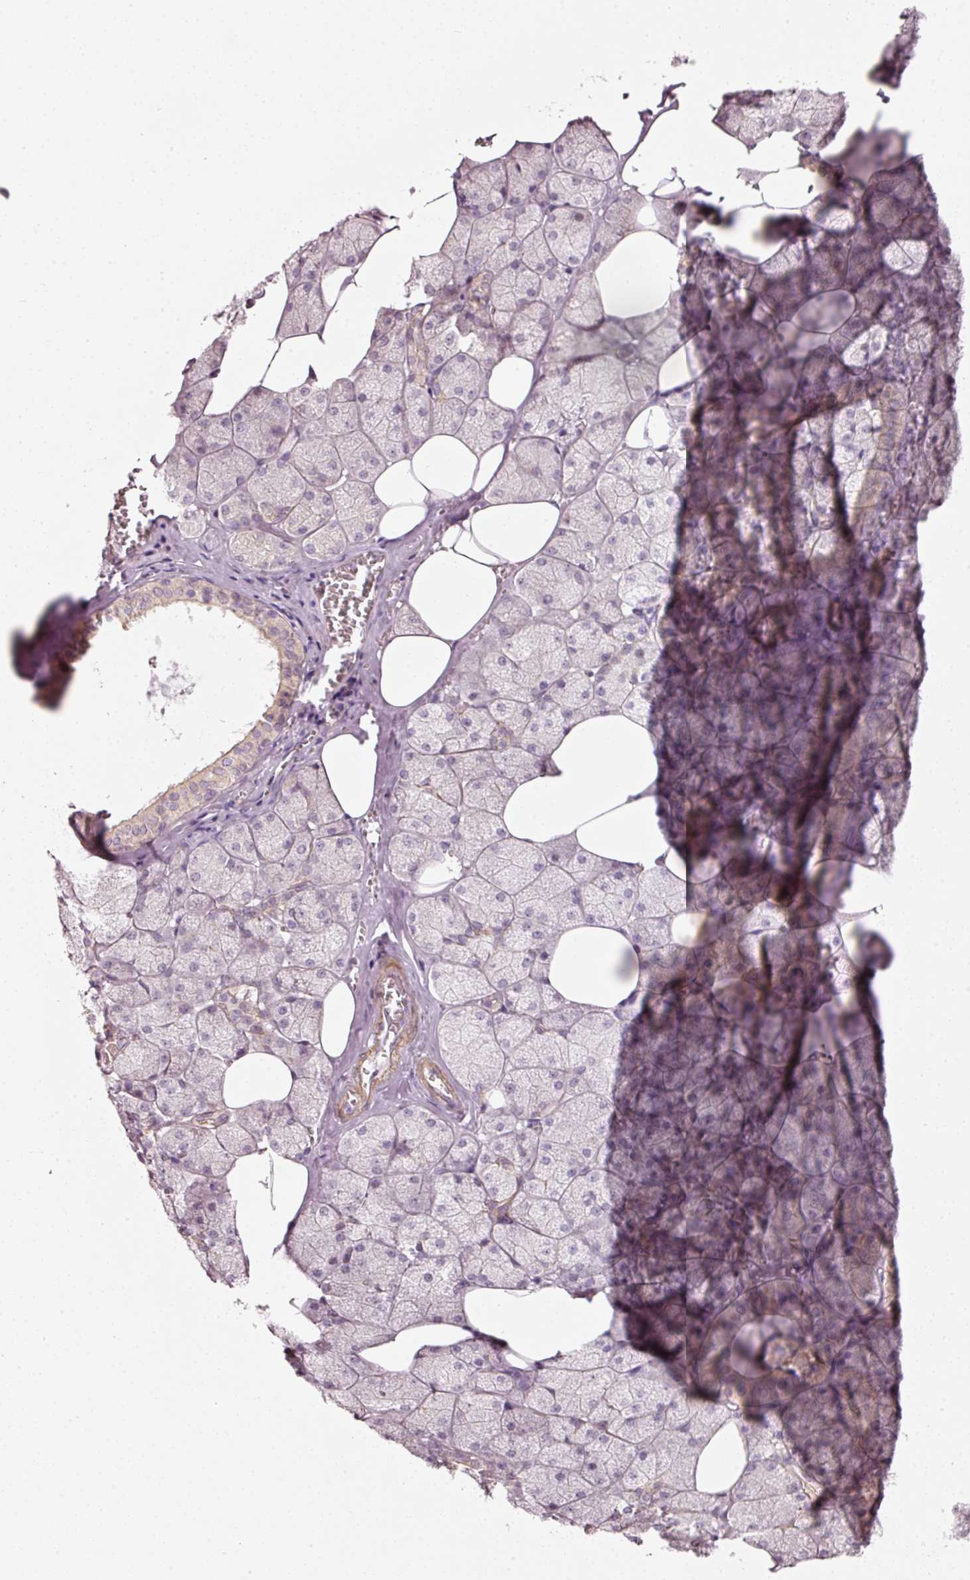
{"staining": {"intensity": "moderate", "quantity": "<25%", "location": "cytoplasmic/membranous"}, "tissue": "salivary gland", "cell_type": "Glandular cells", "image_type": "normal", "snomed": [{"axis": "morphology", "description": "Normal tissue, NOS"}, {"axis": "topography", "description": "Salivary gland"}, {"axis": "topography", "description": "Peripheral nerve tissue"}], "caption": "Immunohistochemical staining of benign human salivary gland displays <25% levels of moderate cytoplasmic/membranous protein expression in about <25% of glandular cells. (brown staining indicates protein expression, while blue staining denotes nuclei).", "gene": "ARHGAP22", "patient": {"sex": "male", "age": 38}}